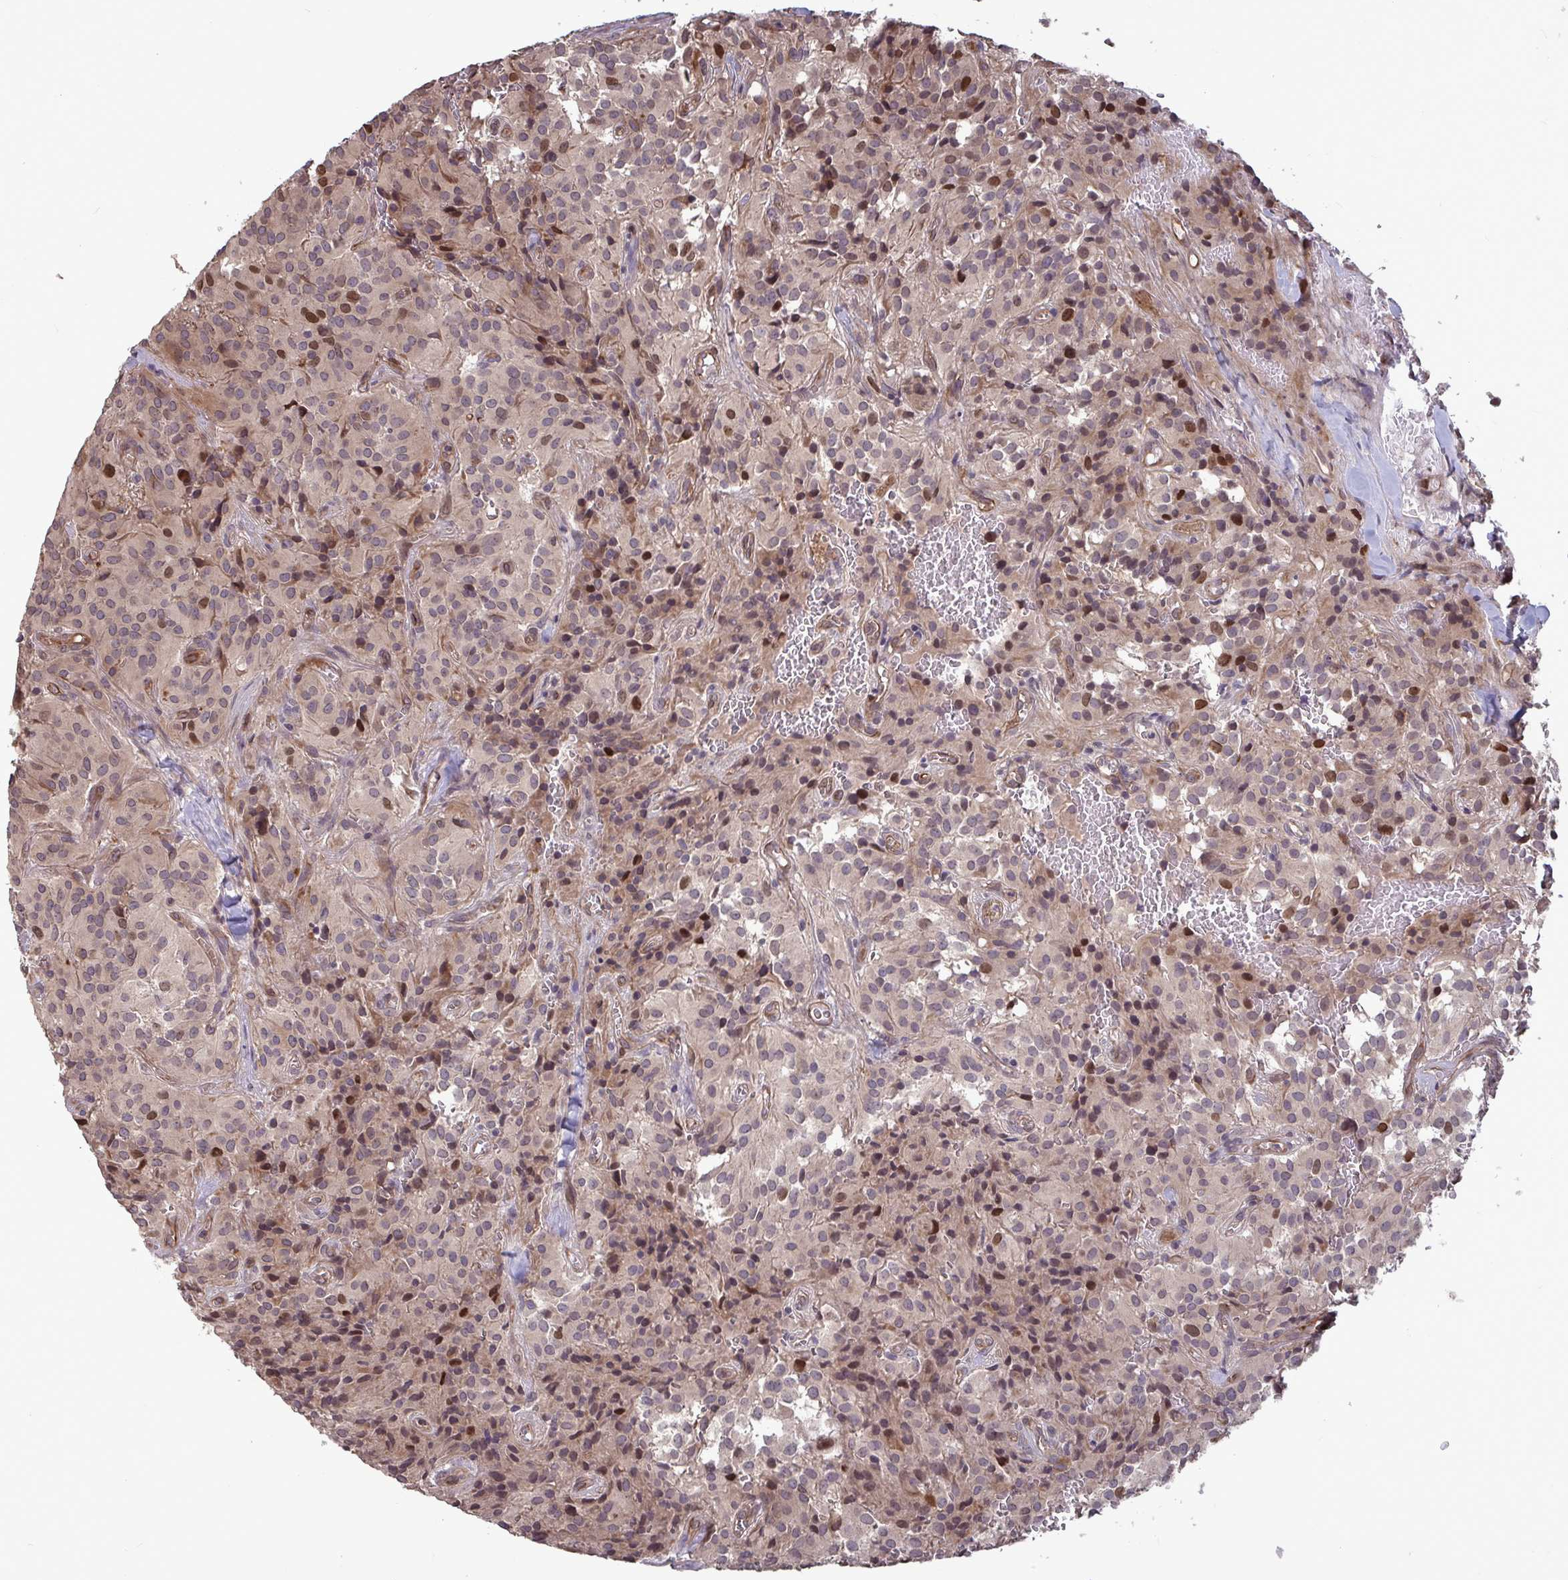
{"staining": {"intensity": "moderate", "quantity": "<25%", "location": "nuclear"}, "tissue": "glioma", "cell_type": "Tumor cells", "image_type": "cancer", "snomed": [{"axis": "morphology", "description": "Glioma, malignant, Low grade"}, {"axis": "topography", "description": "Brain"}], "caption": "This image shows glioma stained with immunohistochemistry (IHC) to label a protein in brown. The nuclear of tumor cells show moderate positivity for the protein. Nuclei are counter-stained blue.", "gene": "IPO5", "patient": {"sex": "male", "age": 42}}